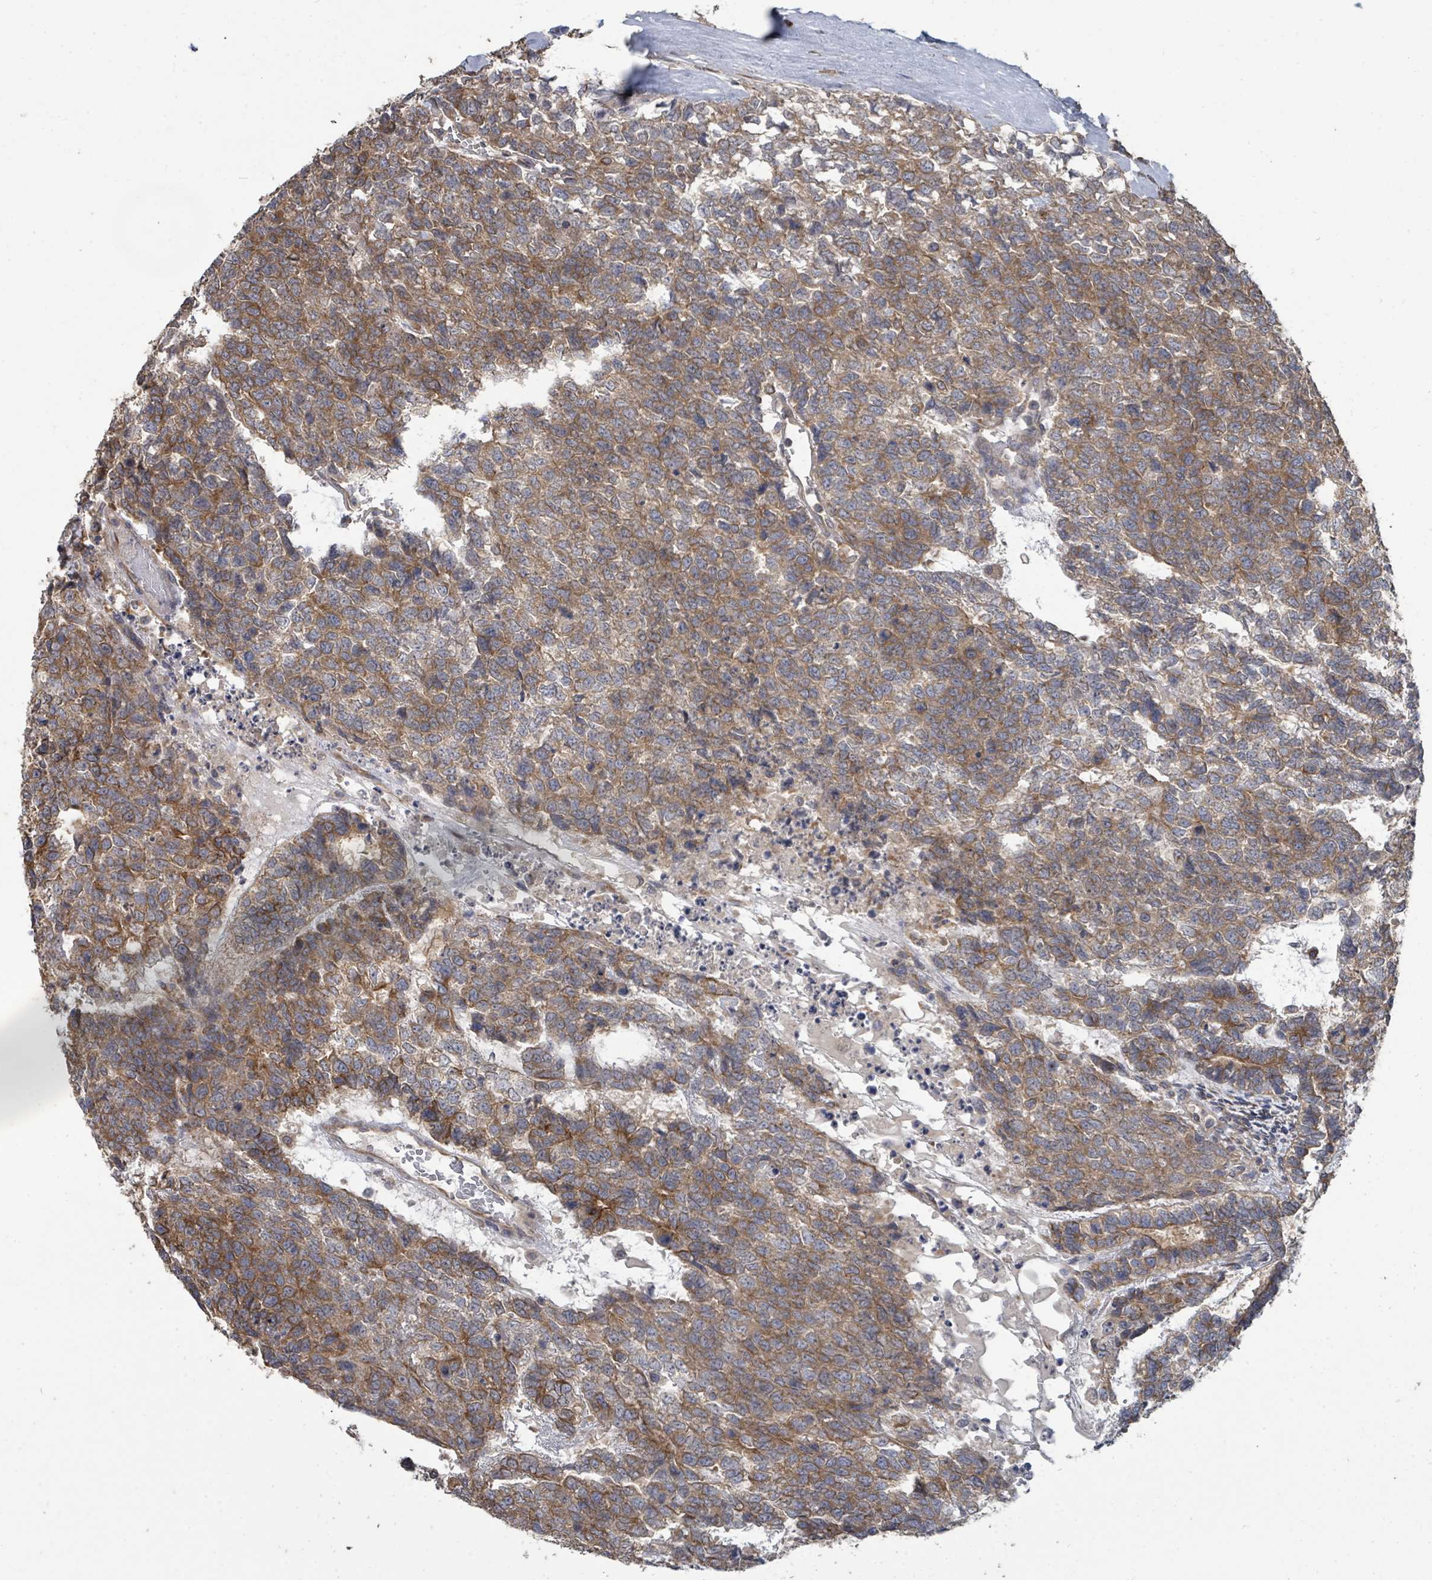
{"staining": {"intensity": "moderate", "quantity": ">75%", "location": "cytoplasmic/membranous"}, "tissue": "testis cancer", "cell_type": "Tumor cells", "image_type": "cancer", "snomed": [{"axis": "morphology", "description": "Carcinoma, Embryonal, NOS"}, {"axis": "topography", "description": "Testis"}], "caption": "Moderate cytoplasmic/membranous expression for a protein is seen in approximately >75% of tumor cells of embryonal carcinoma (testis) using IHC.", "gene": "SLC9A7", "patient": {"sex": "male", "age": 23}}